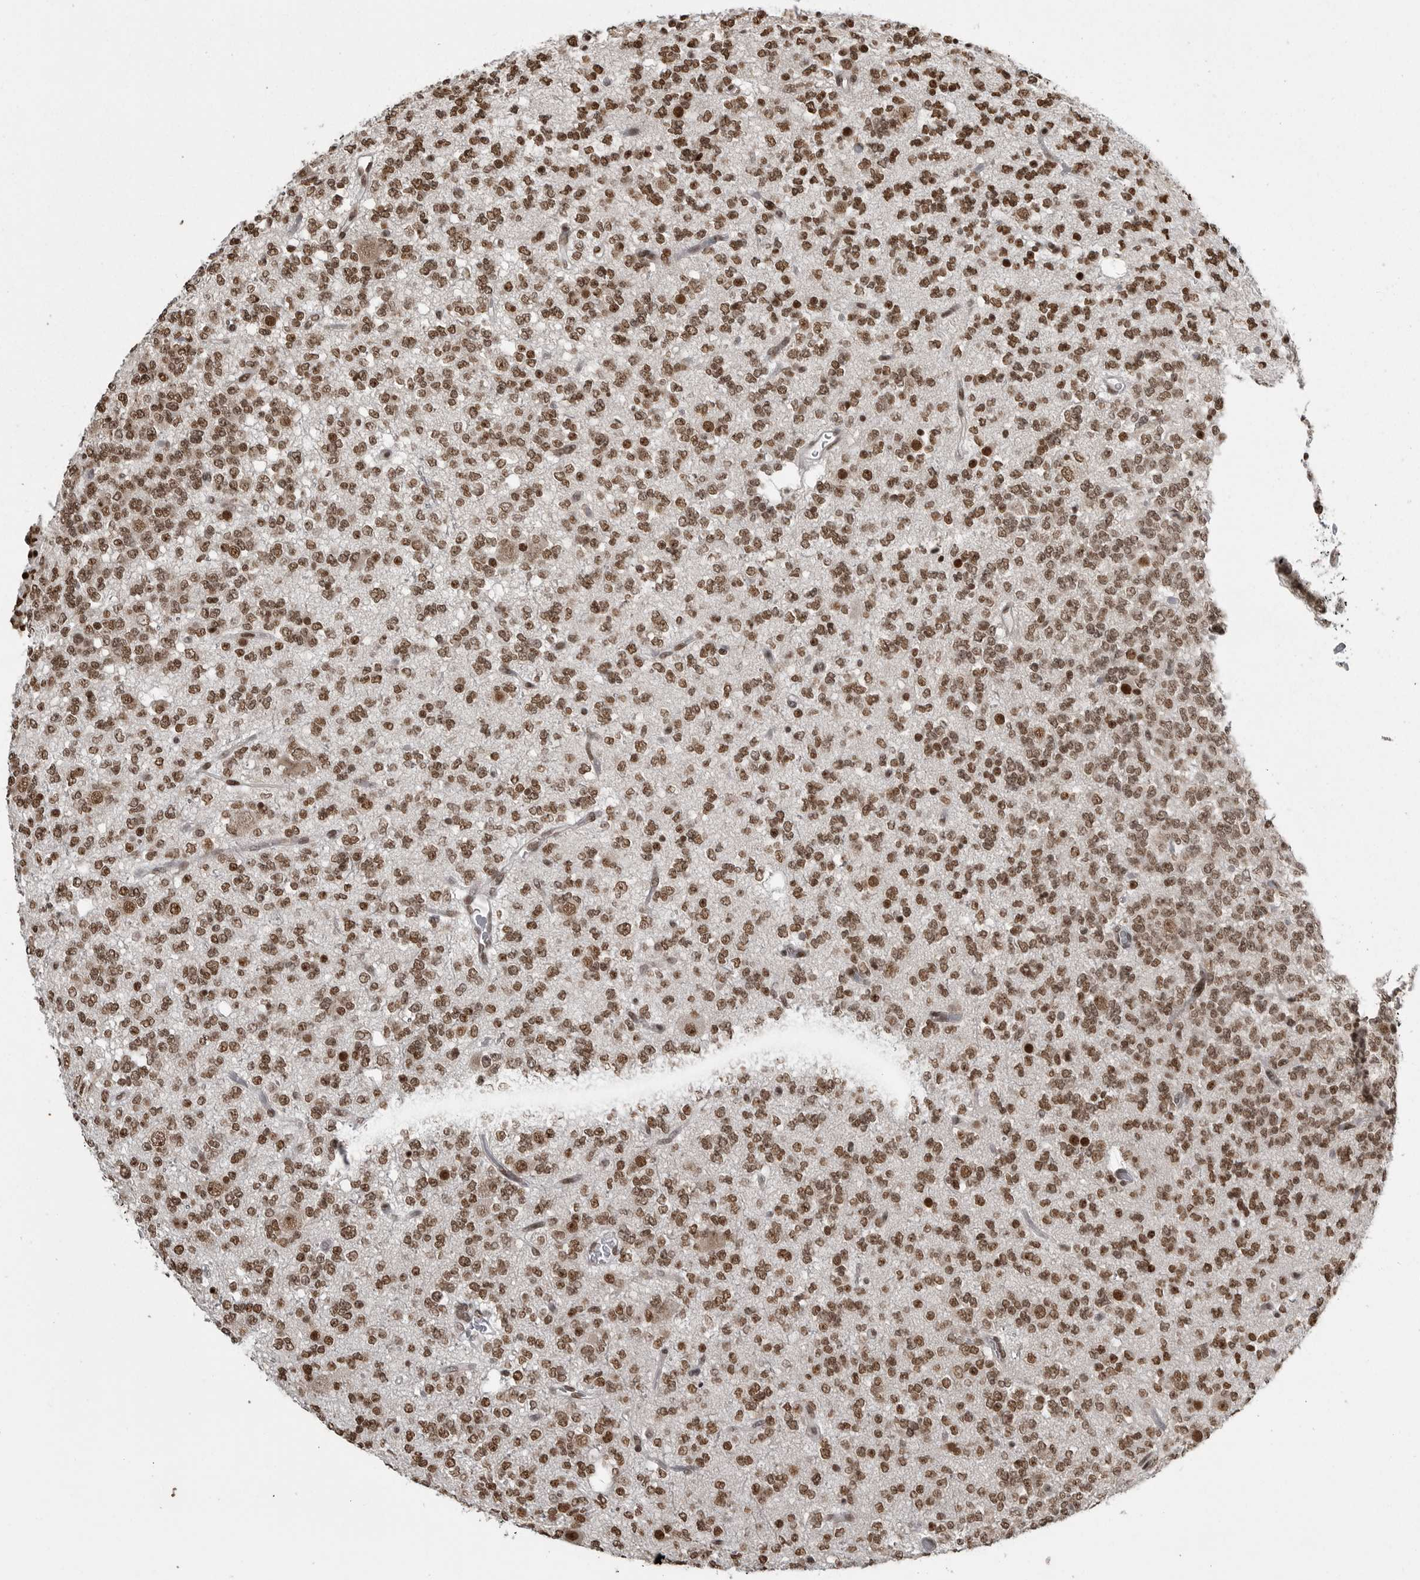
{"staining": {"intensity": "moderate", "quantity": ">75%", "location": "nuclear"}, "tissue": "glioma", "cell_type": "Tumor cells", "image_type": "cancer", "snomed": [{"axis": "morphology", "description": "Glioma, malignant, Low grade"}, {"axis": "topography", "description": "Brain"}], "caption": "Moderate nuclear expression is present in approximately >75% of tumor cells in low-grade glioma (malignant). (DAB (3,3'-diaminobenzidine) = brown stain, brightfield microscopy at high magnification).", "gene": "YAF2", "patient": {"sex": "male", "age": 38}}